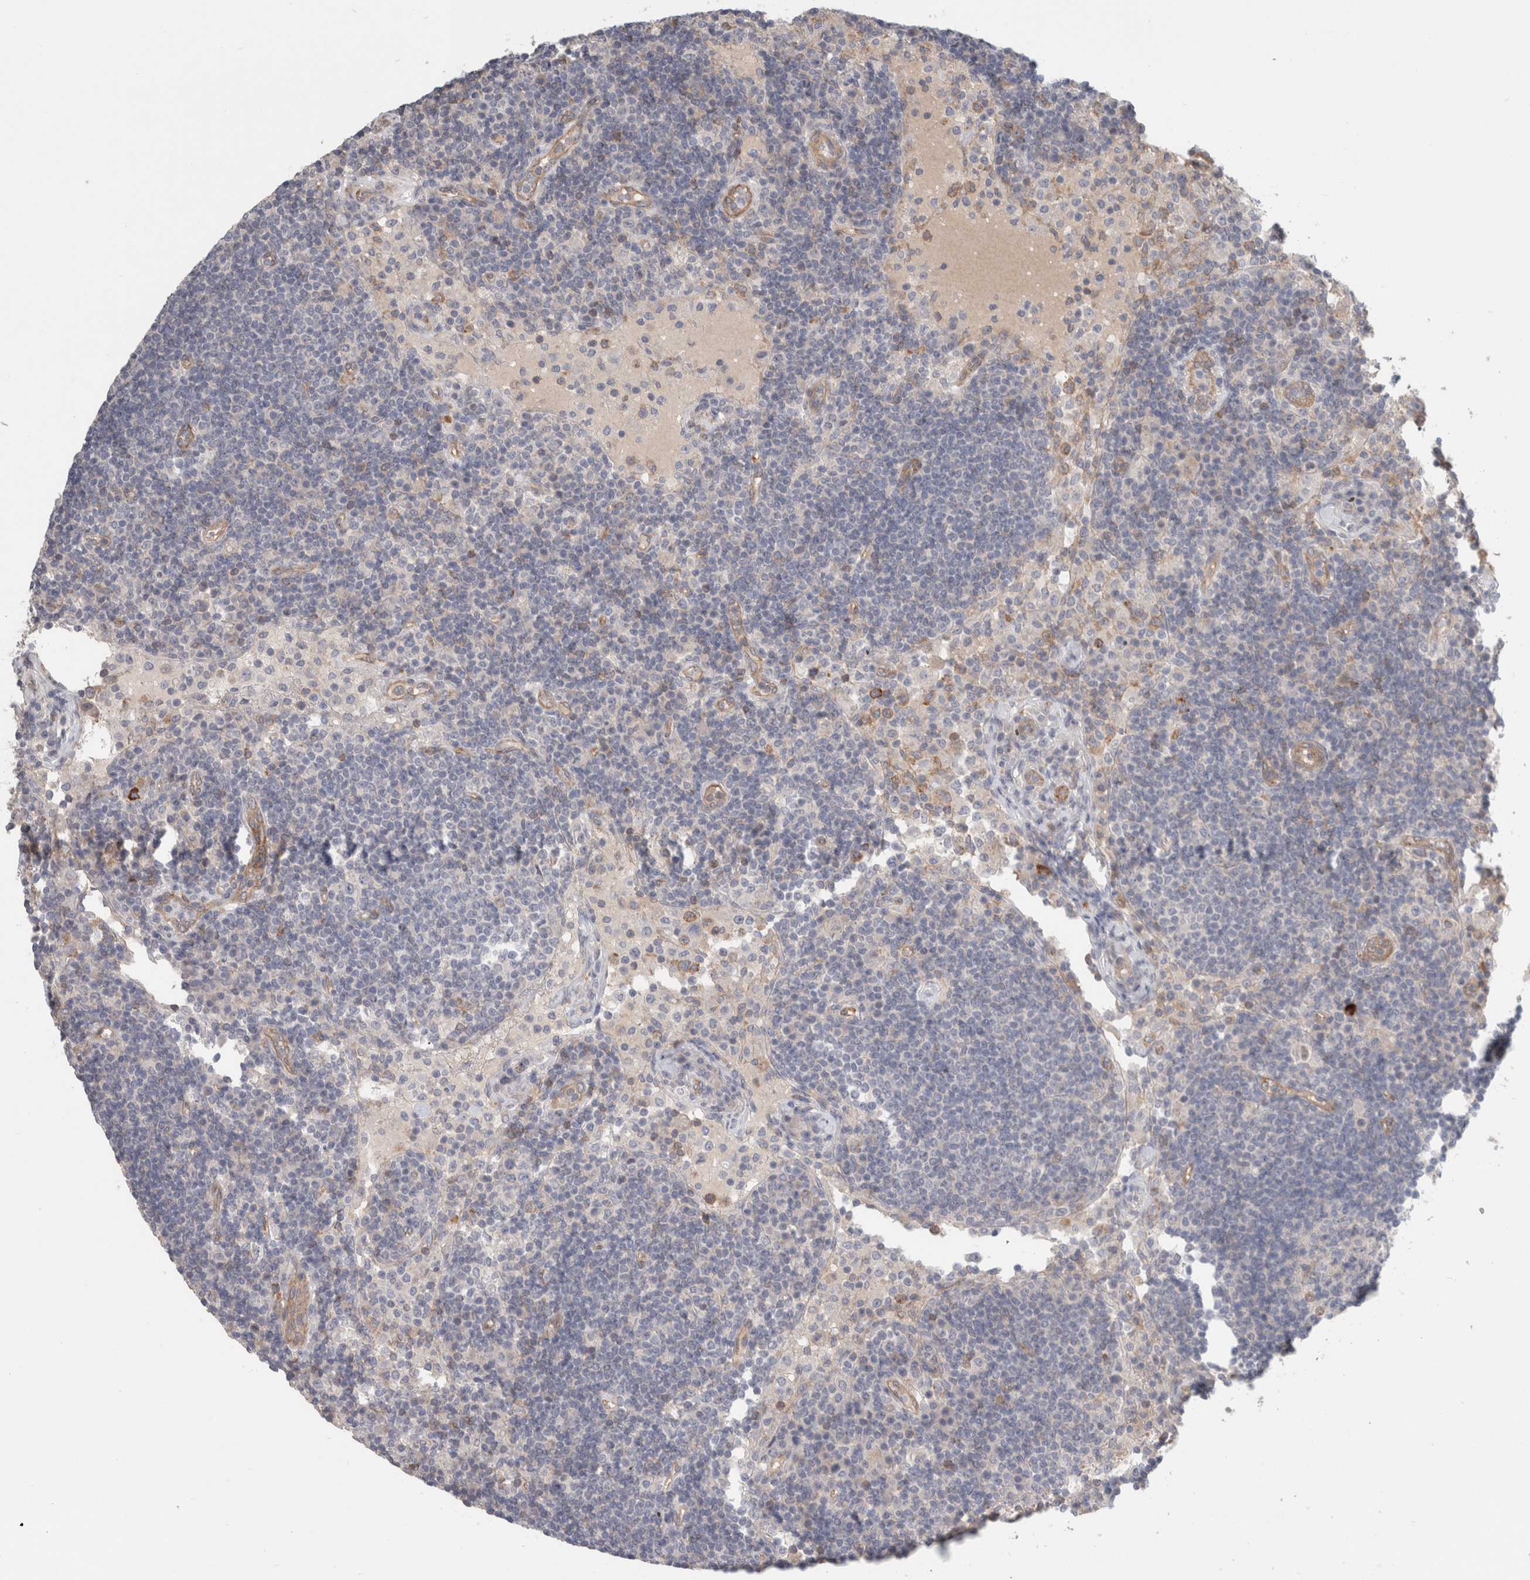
{"staining": {"intensity": "negative", "quantity": "none", "location": "none"}, "tissue": "lymph node", "cell_type": "Germinal center cells", "image_type": "normal", "snomed": [{"axis": "morphology", "description": "Normal tissue, NOS"}, {"axis": "topography", "description": "Lymph node"}], "caption": "High magnification brightfield microscopy of normal lymph node stained with DAB (brown) and counterstained with hematoxylin (blue): germinal center cells show no significant positivity. (Stains: DAB (3,3'-diaminobenzidine) immunohistochemistry with hematoxylin counter stain, Microscopy: brightfield microscopy at high magnification).", "gene": "RASAL2", "patient": {"sex": "female", "age": 53}}